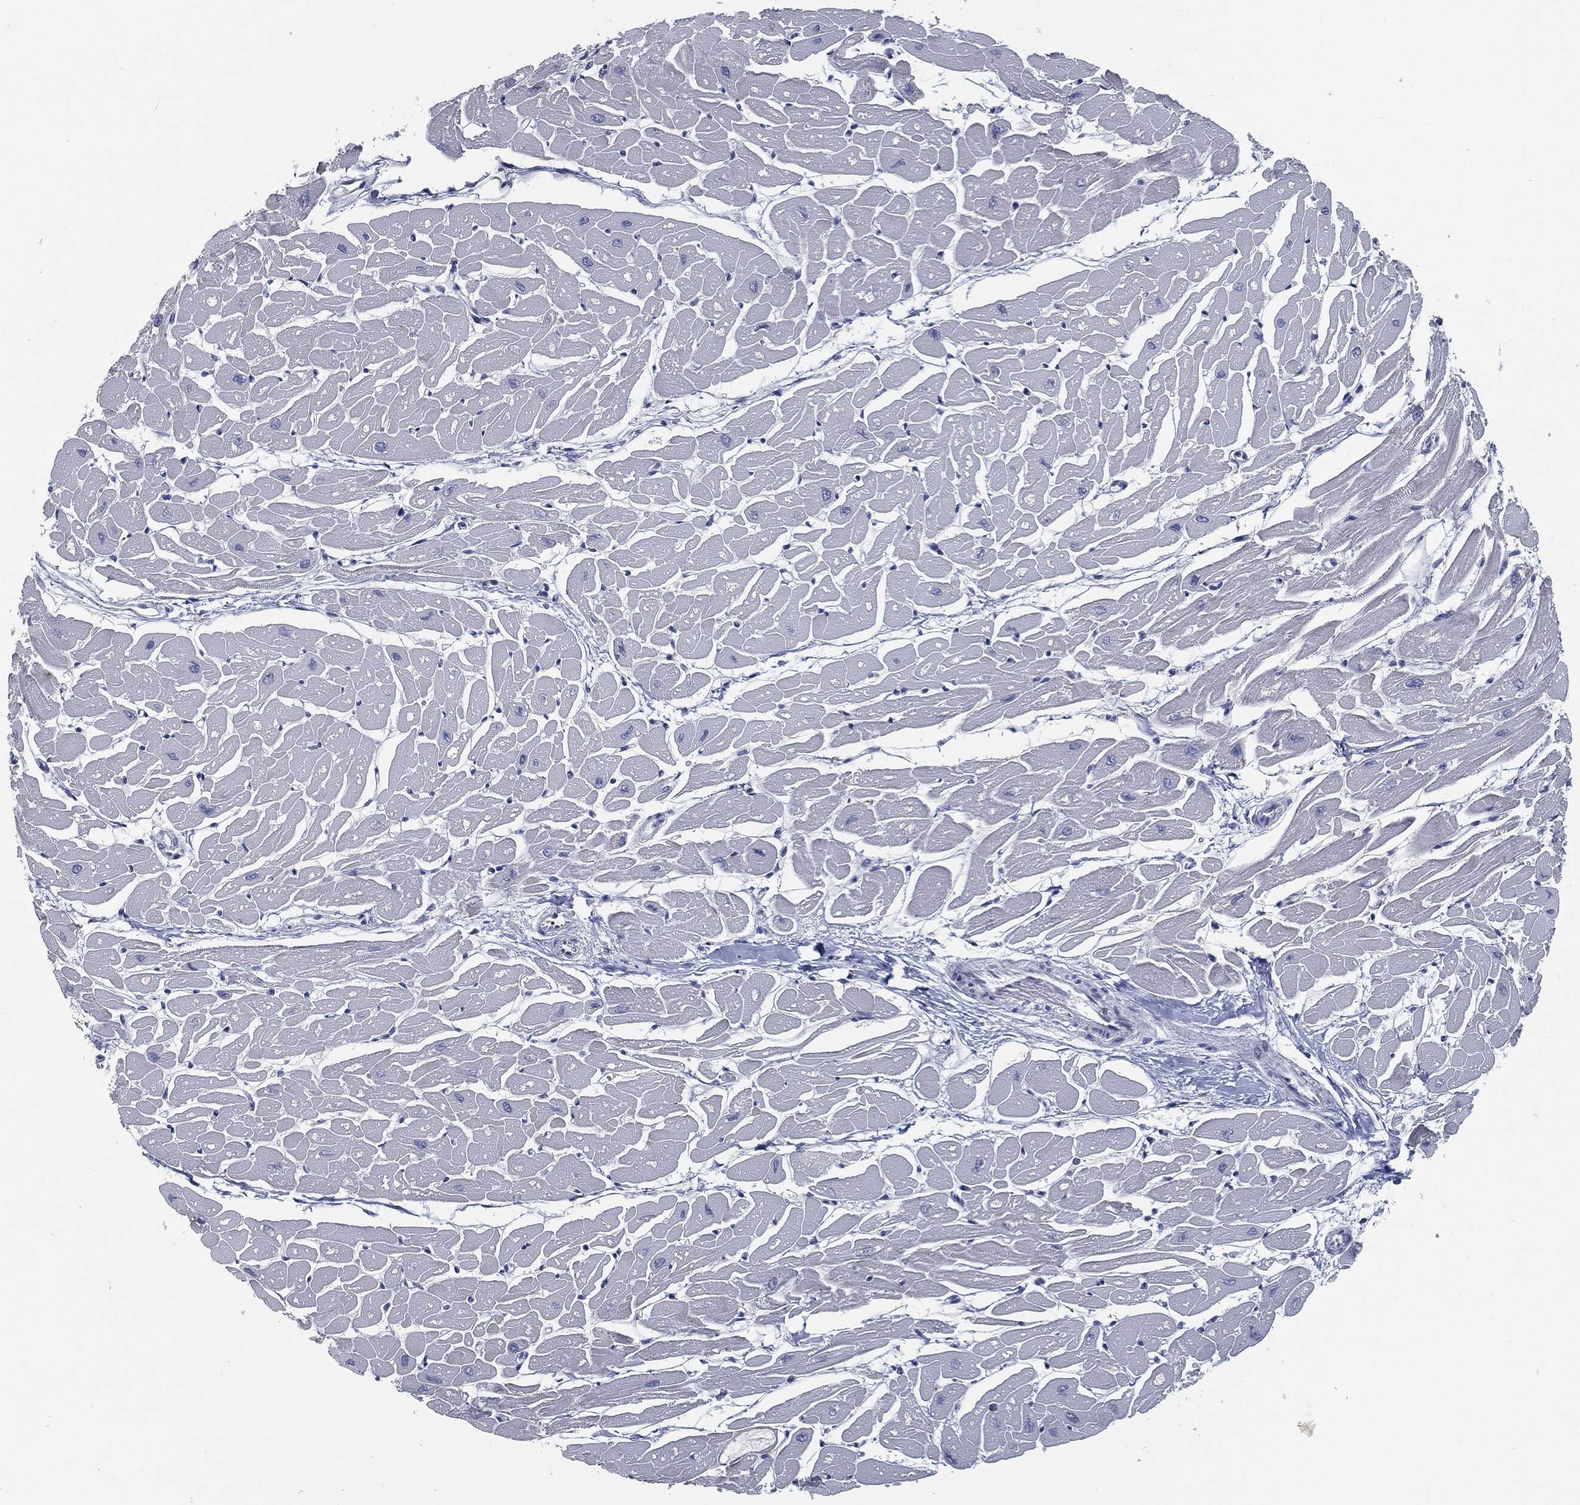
{"staining": {"intensity": "negative", "quantity": "none", "location": "none"}, "tissue": "heart muscle", "cell_type": "Cardiomyocytes", "image_type": "normal", "snomed": [{"axis": "morphology", "description": "Normal tissue, NOS"}, {"axis": "topography", "description": "Heart"}], "caption": "Image shows no protein expression in cardiomyocytes of unremarkable heart muscle.", "gene": "PROM1", "patient": {"sex": "male", "age": 57}}